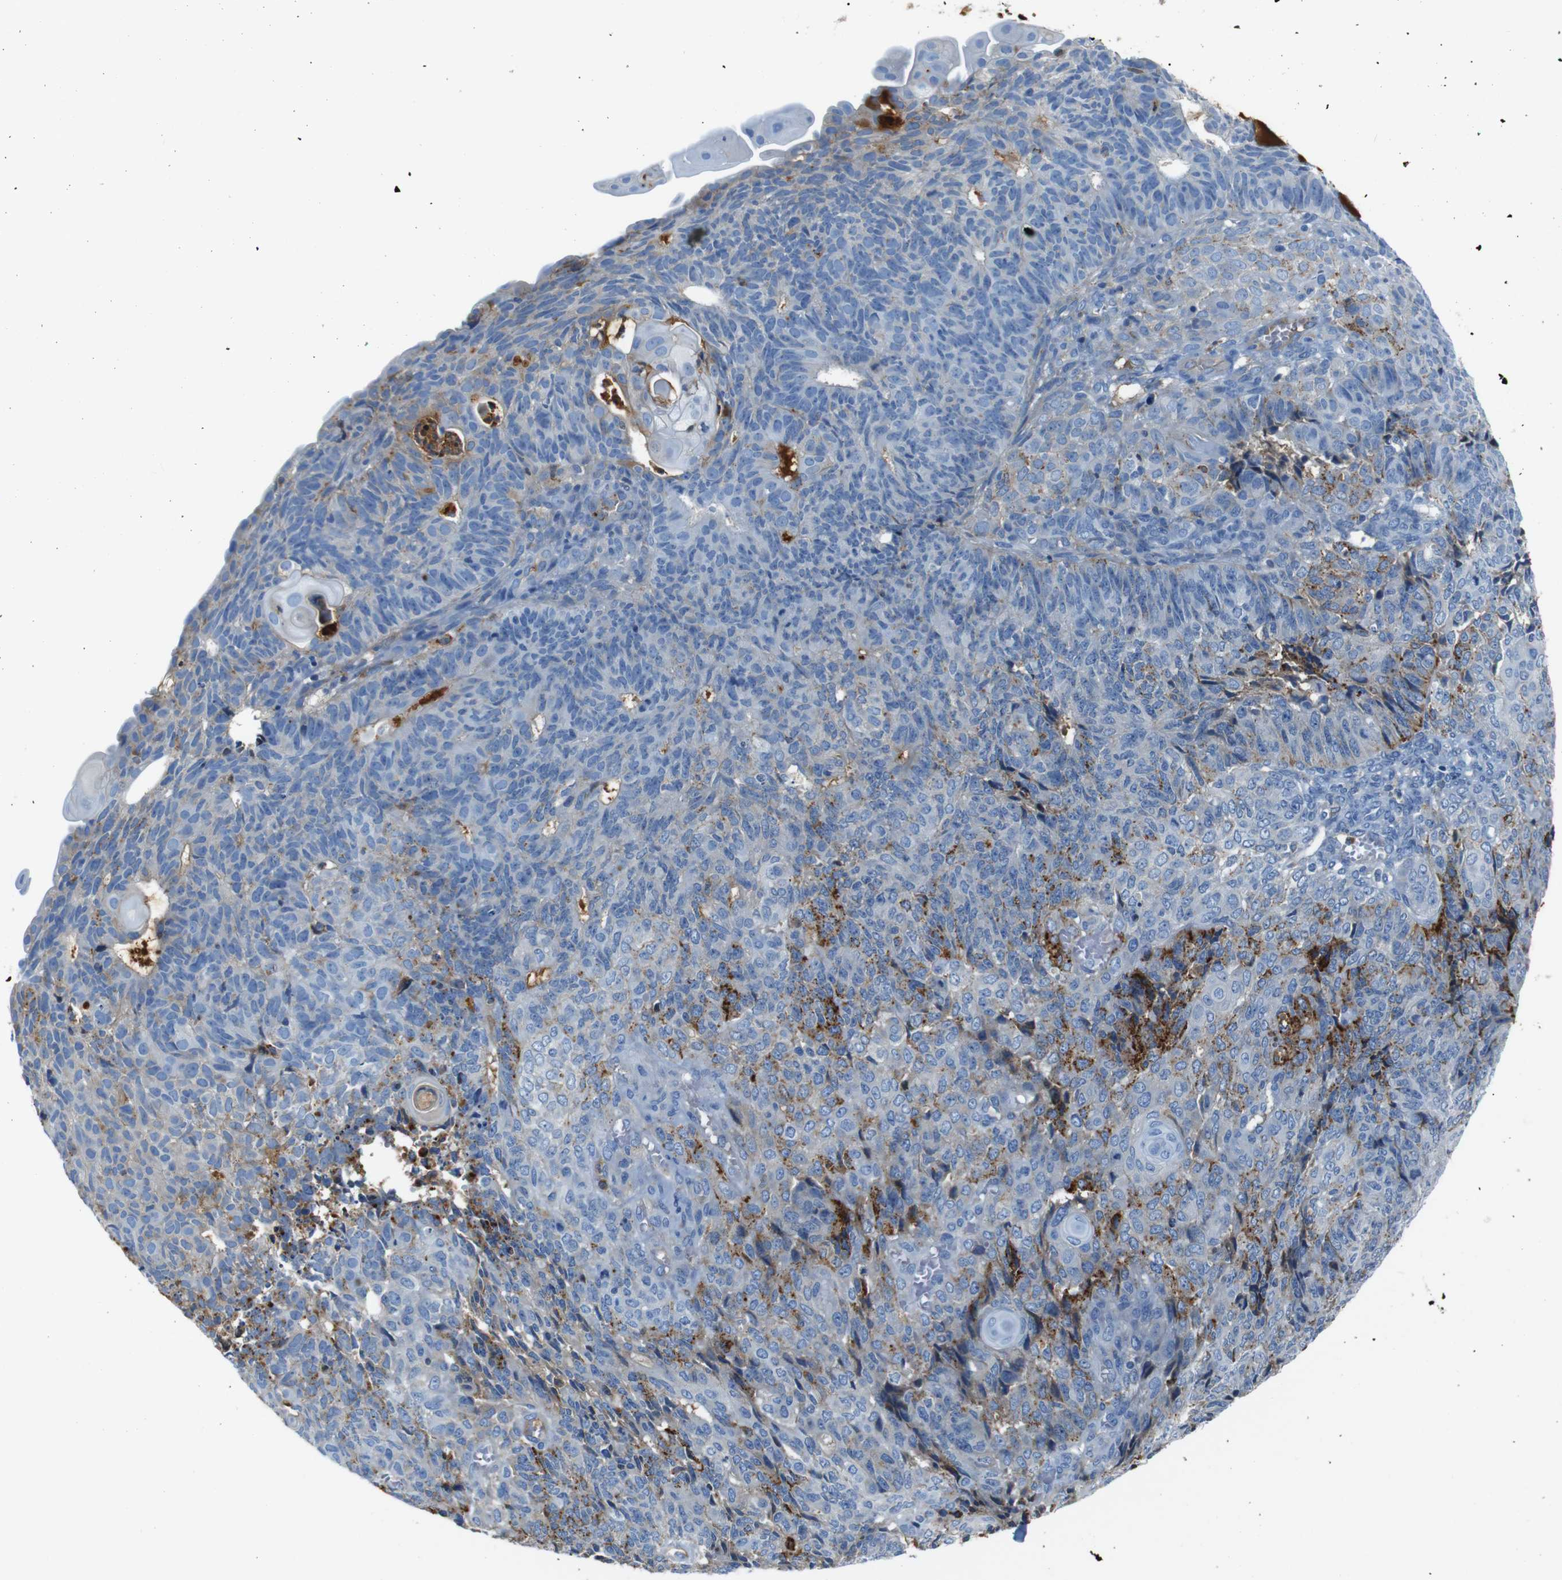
{"staining": {"intensity": "negative", "quantity": "none", "location": "none"}, "tissue": "endometrial cancer", "cell_type": "Tumor cells", "image_type": "cancer", "snomed": [{"axis": "morphology", "description": "Adenocarcinoma, NOS"}, {"axis": "topography", "description": "Endometrium"}], "caption": "A photomicrograph of endometrial cancer stained for a protein demonstrates no brown staining in tumor cells. Brightfield microscopy of IHC stained with DAB (brown) and hematoxylin (blue), captured at high magnification.", "gene": "SERPINA1", "patient": {"sex": "female", "age": 32}}